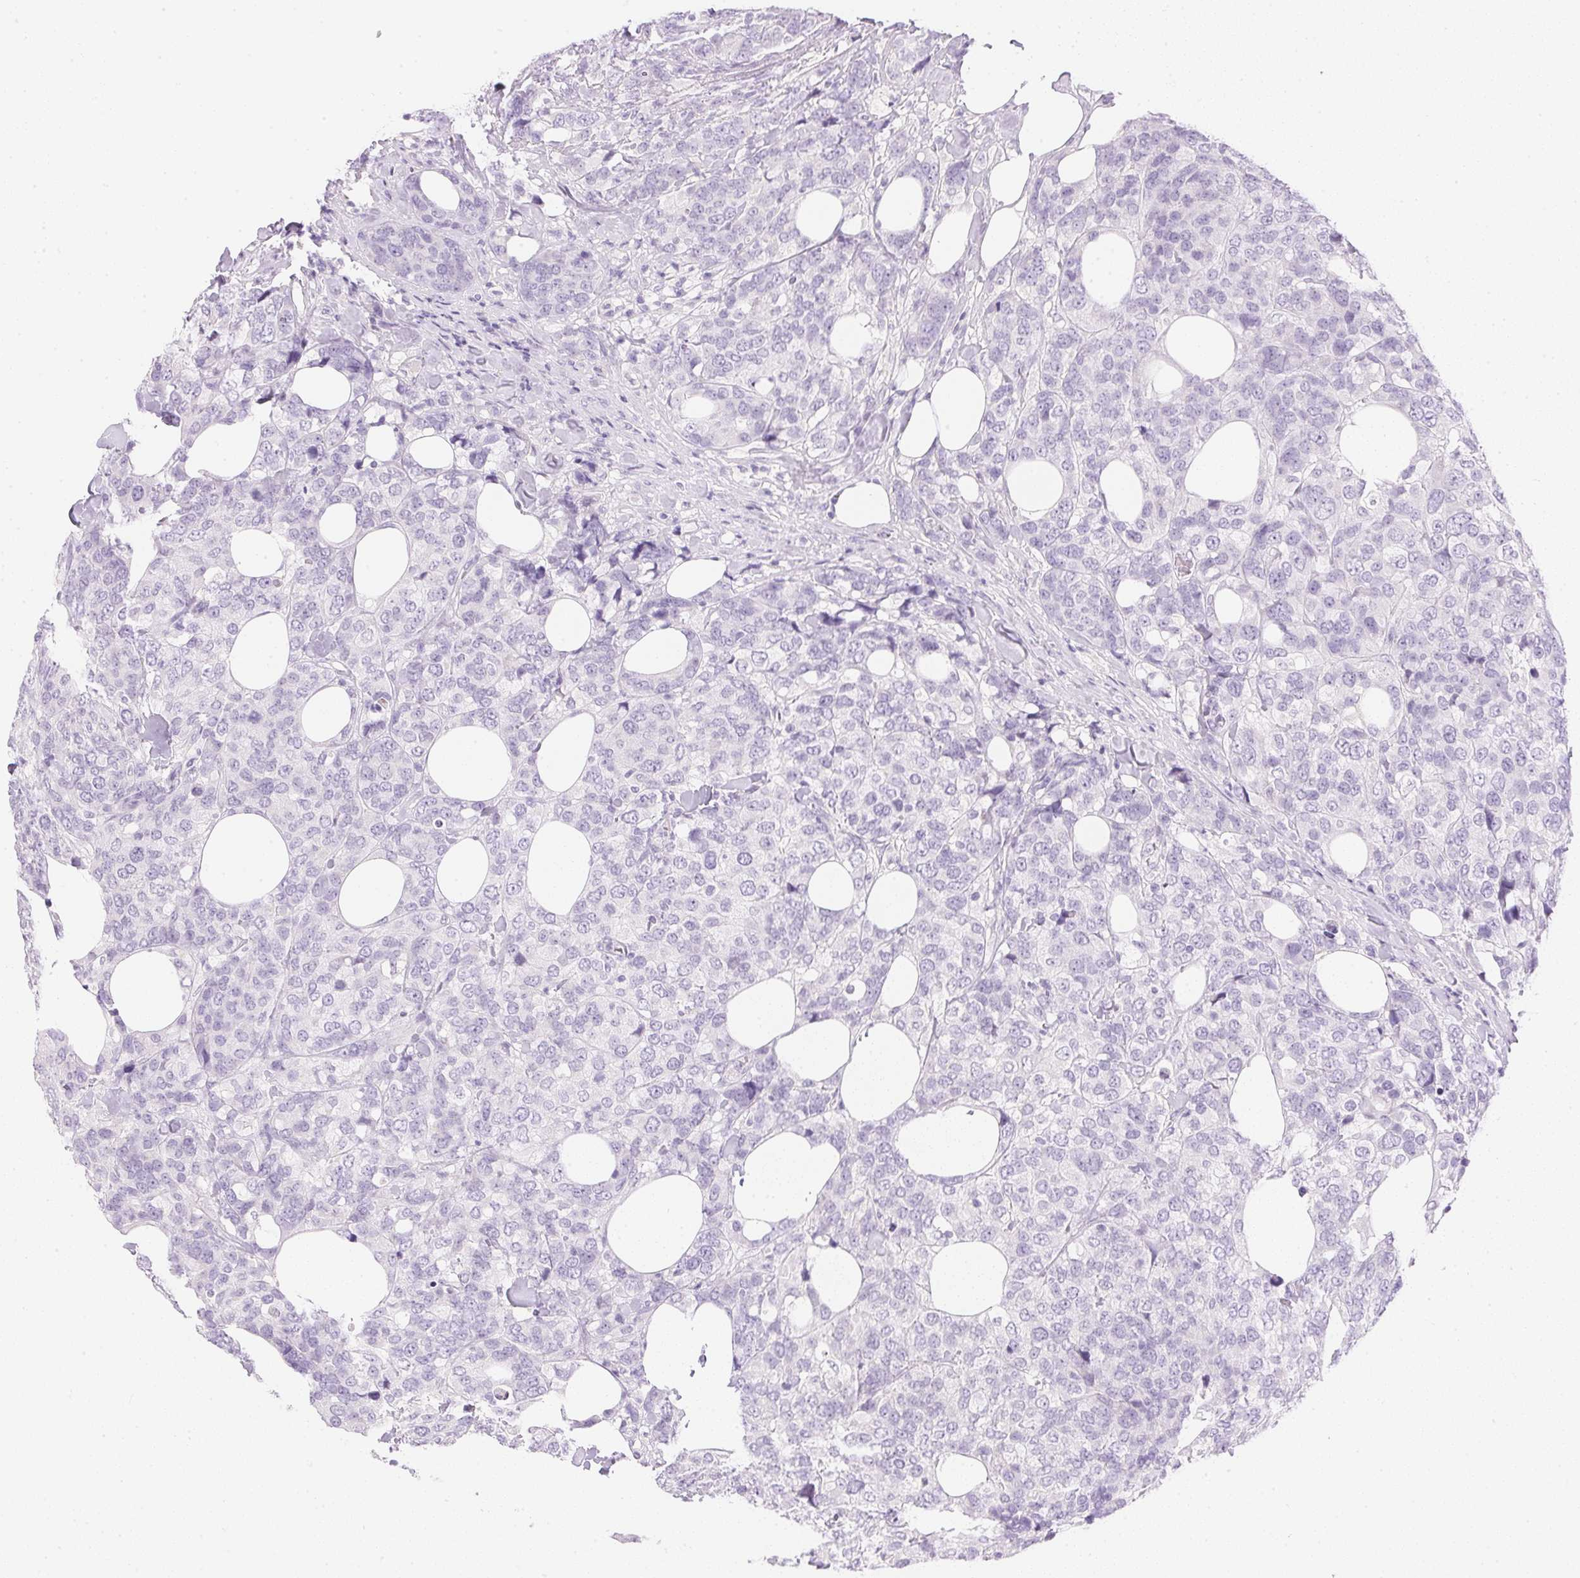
{"staining": {"intensity": "negative", "quantity": "none", "location": "none"}, "tissue": "breast cancer", "cell_type": "Tumor cells", "image_type": "cancer", "snomed": [{"axis": "morphology", "description": "Lobular carcinoma"}, {"axis": "topography", "description": "Breast"}], "caption": "Lobular carcinoma (breast) was stained to show a protein in brown. There is no significant expression in tumor cells. (DAB (3,3'-diaminobenzidine) IHC with hematoxylin counter stain).", "gene": "CTRL", "patient": {"sex": "female", "age": 59}}